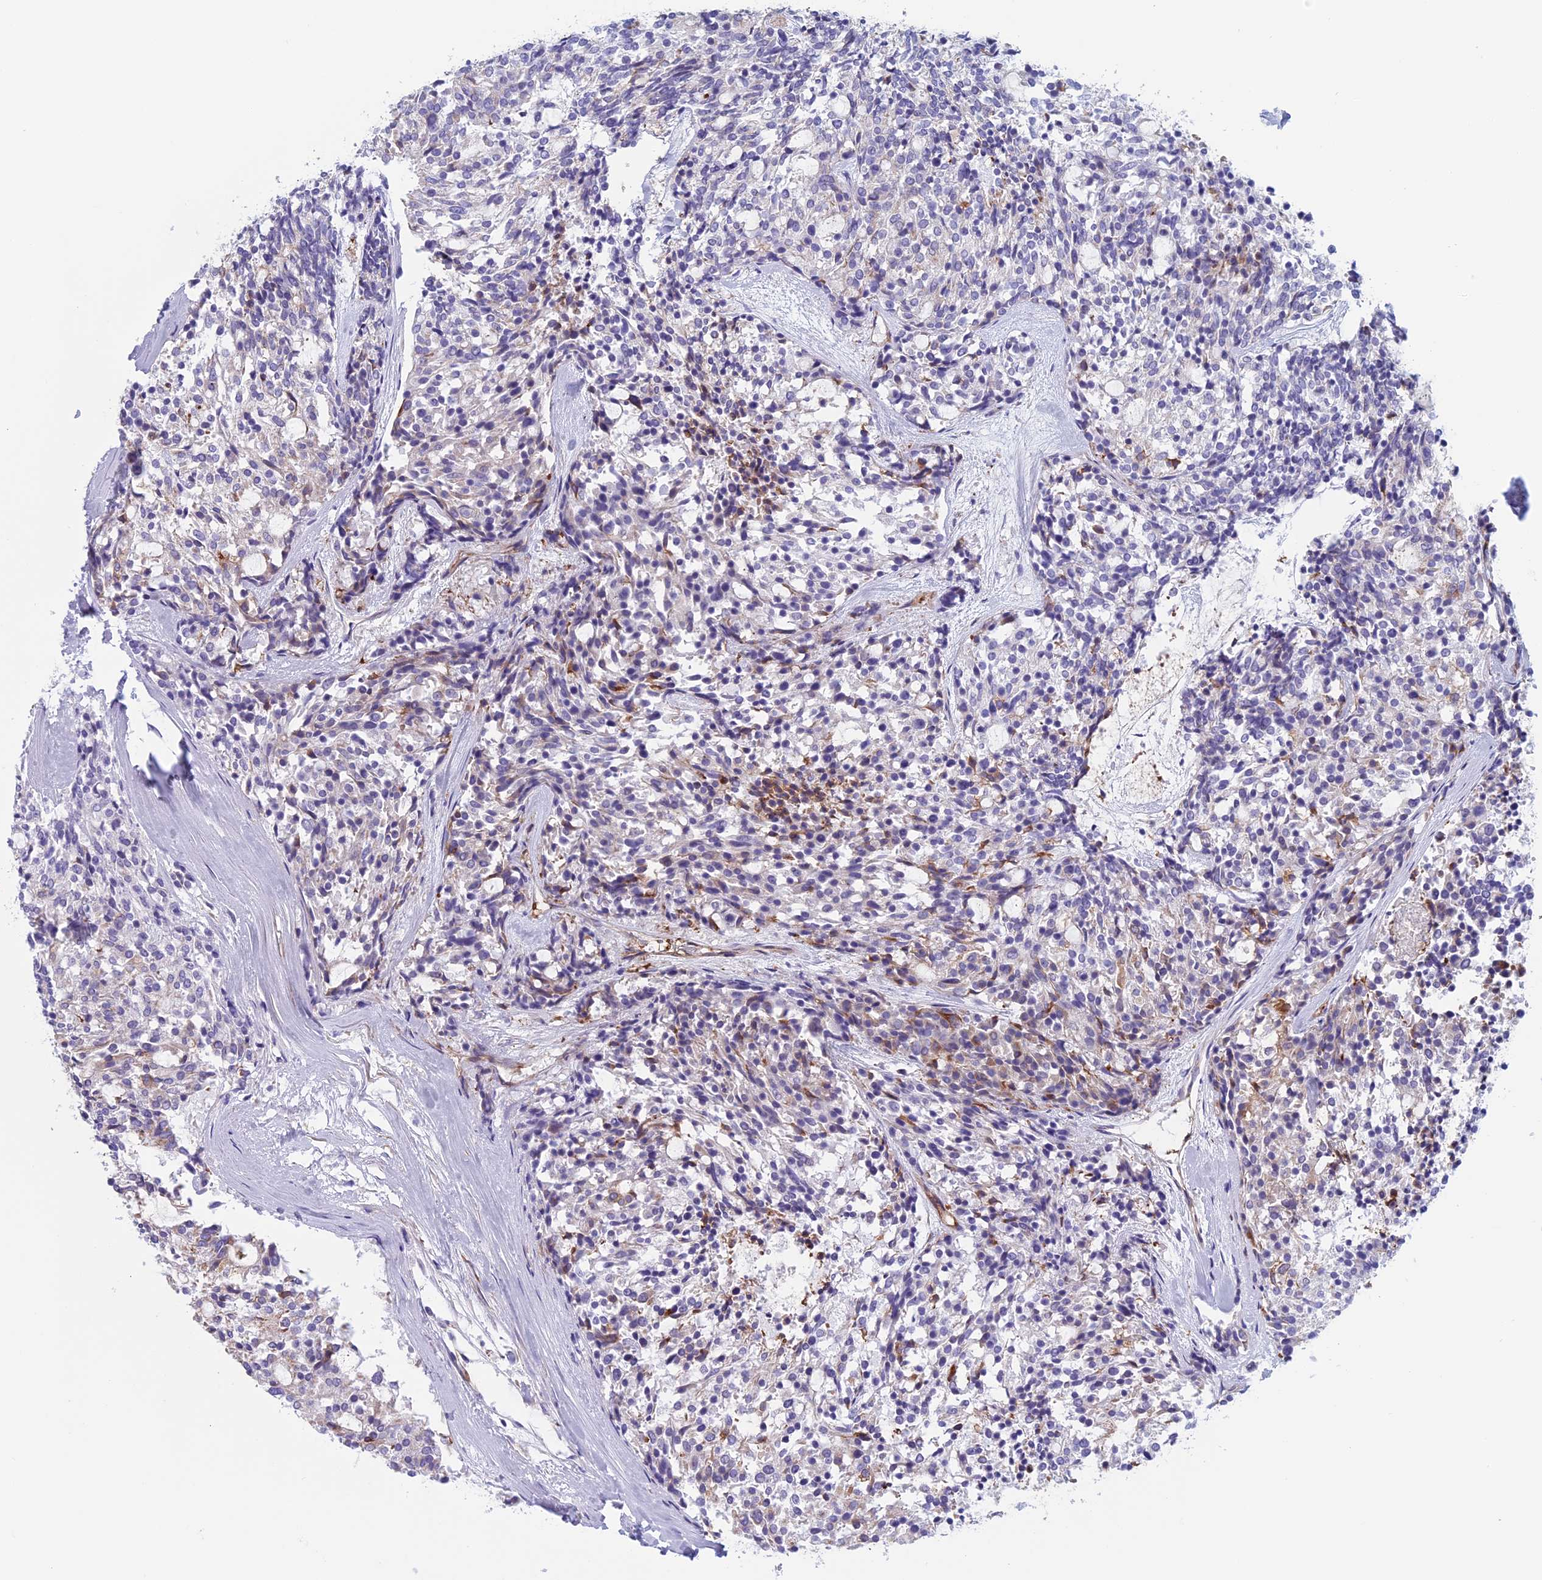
{"staining": {"intensity": "negative", "quantity": "none", "location": "none"}, "tissue": "carcinoid", "cell_type": "Tumor cells", "image_type": "cancer", "snomed": [{"axis": "morphology", "description": "Carcinoid, malignant, NOS"}, {"axis": "topography", "description": "Pancreas"}], "caption": "Protein analysis of carcinoid (malignant) reveals no significant expression in tumor cells.", "gene": "ANGPTL2", "patient": {"sex": "female", "age": 54}}